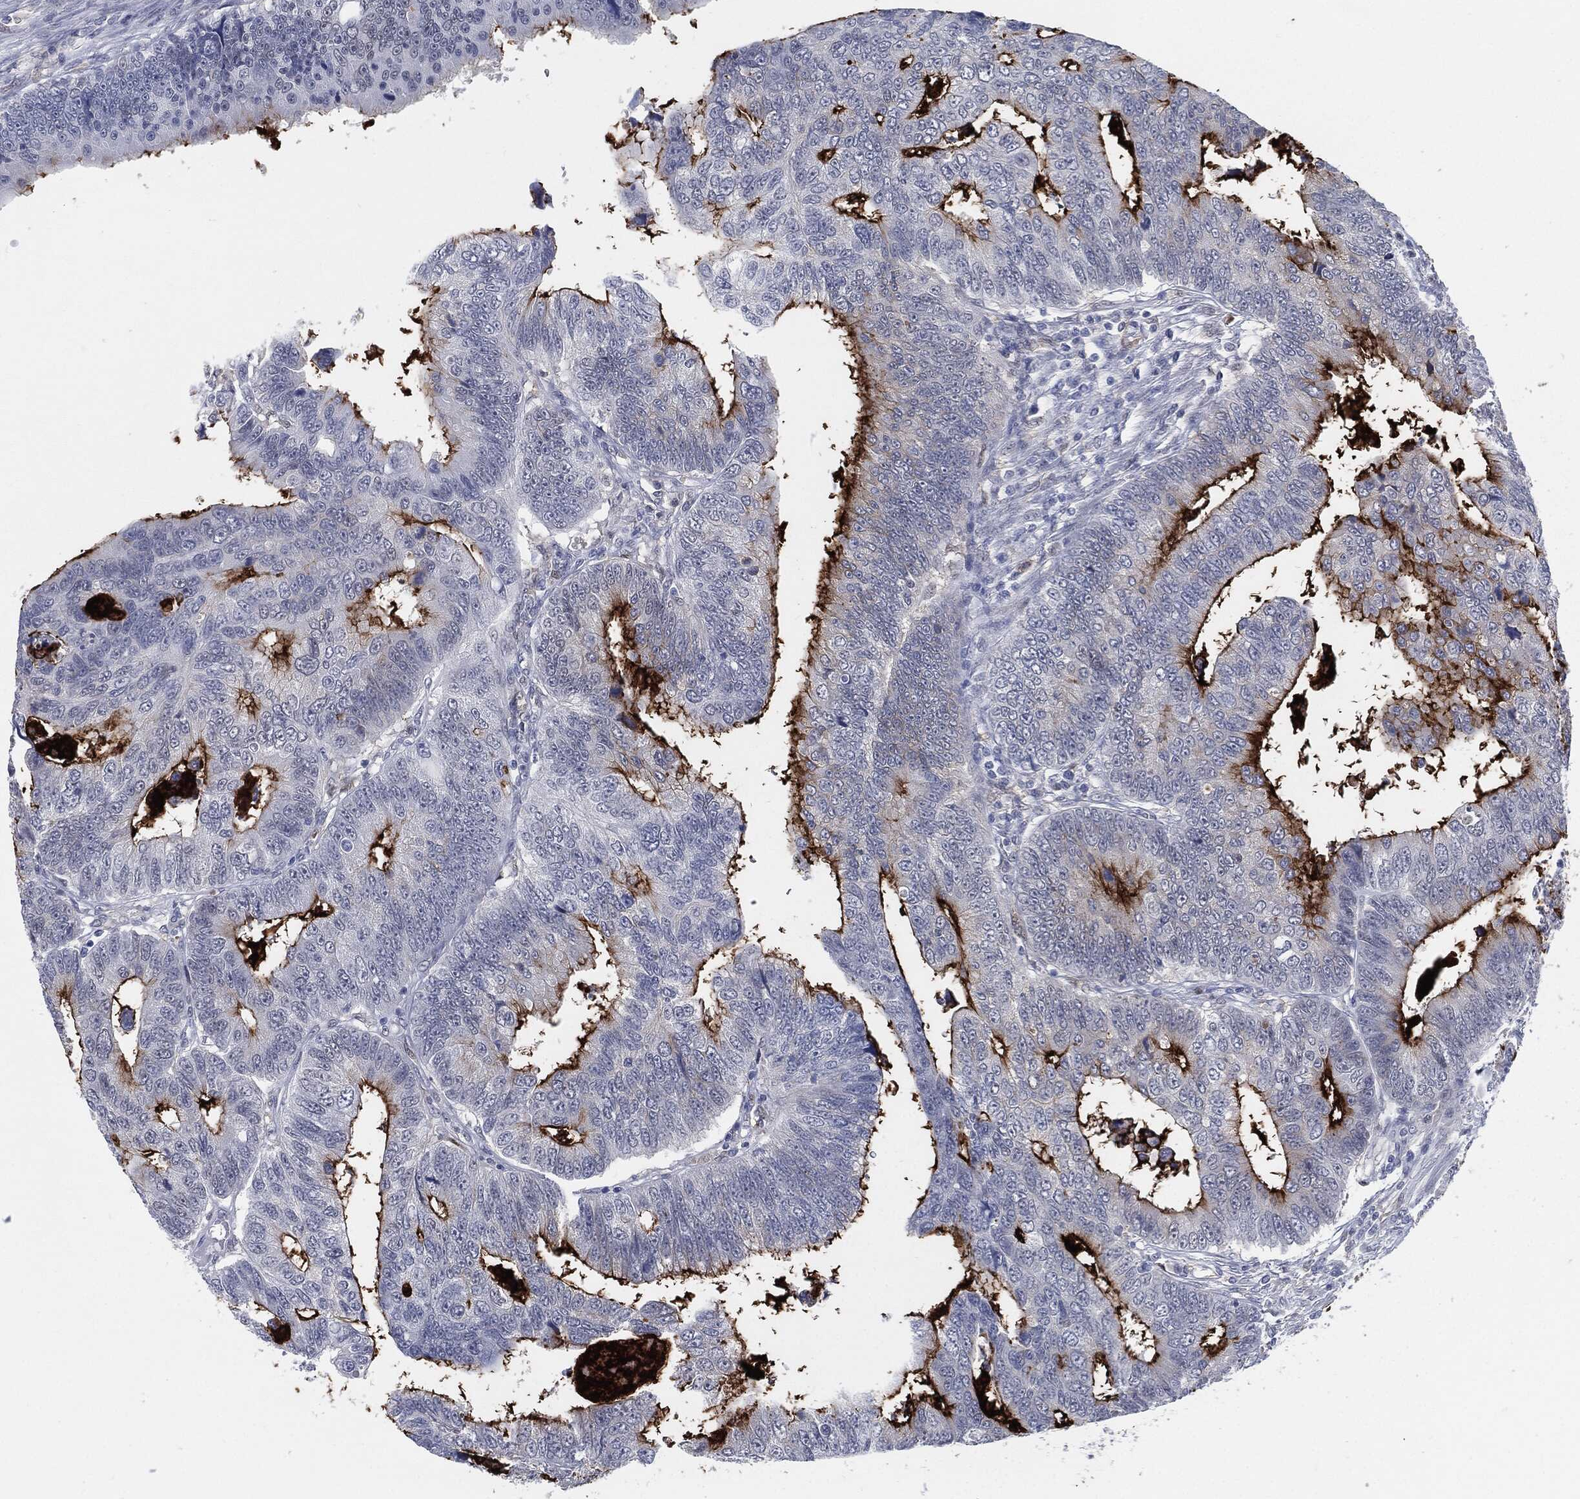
{"staining": {"intensity": "strong", "quantity": "25%-75%", "location": "cytoplasmic/membranous"}, "tissue": "colorectal cancer", "cell_type": "Tumor cells", "image_type": "cancer", "snomed": [{"axis": "morphology", "description": "Adenocarcinoma, NOS"}, {"axis": "topography", "description": "Colon"}], "caption": "A micrograph of colorectal cancer stained for a protein exhibits strong cytoplasmic/membranous brown staining in tumor cells. The staining was performed using DAB to visualize the protein expression in brown, while the nuclei were stained in blue with hematoxylin (Magnification: 20x).", "gene": "PROM1", "patient": {"sex": "female", "age": 72}}